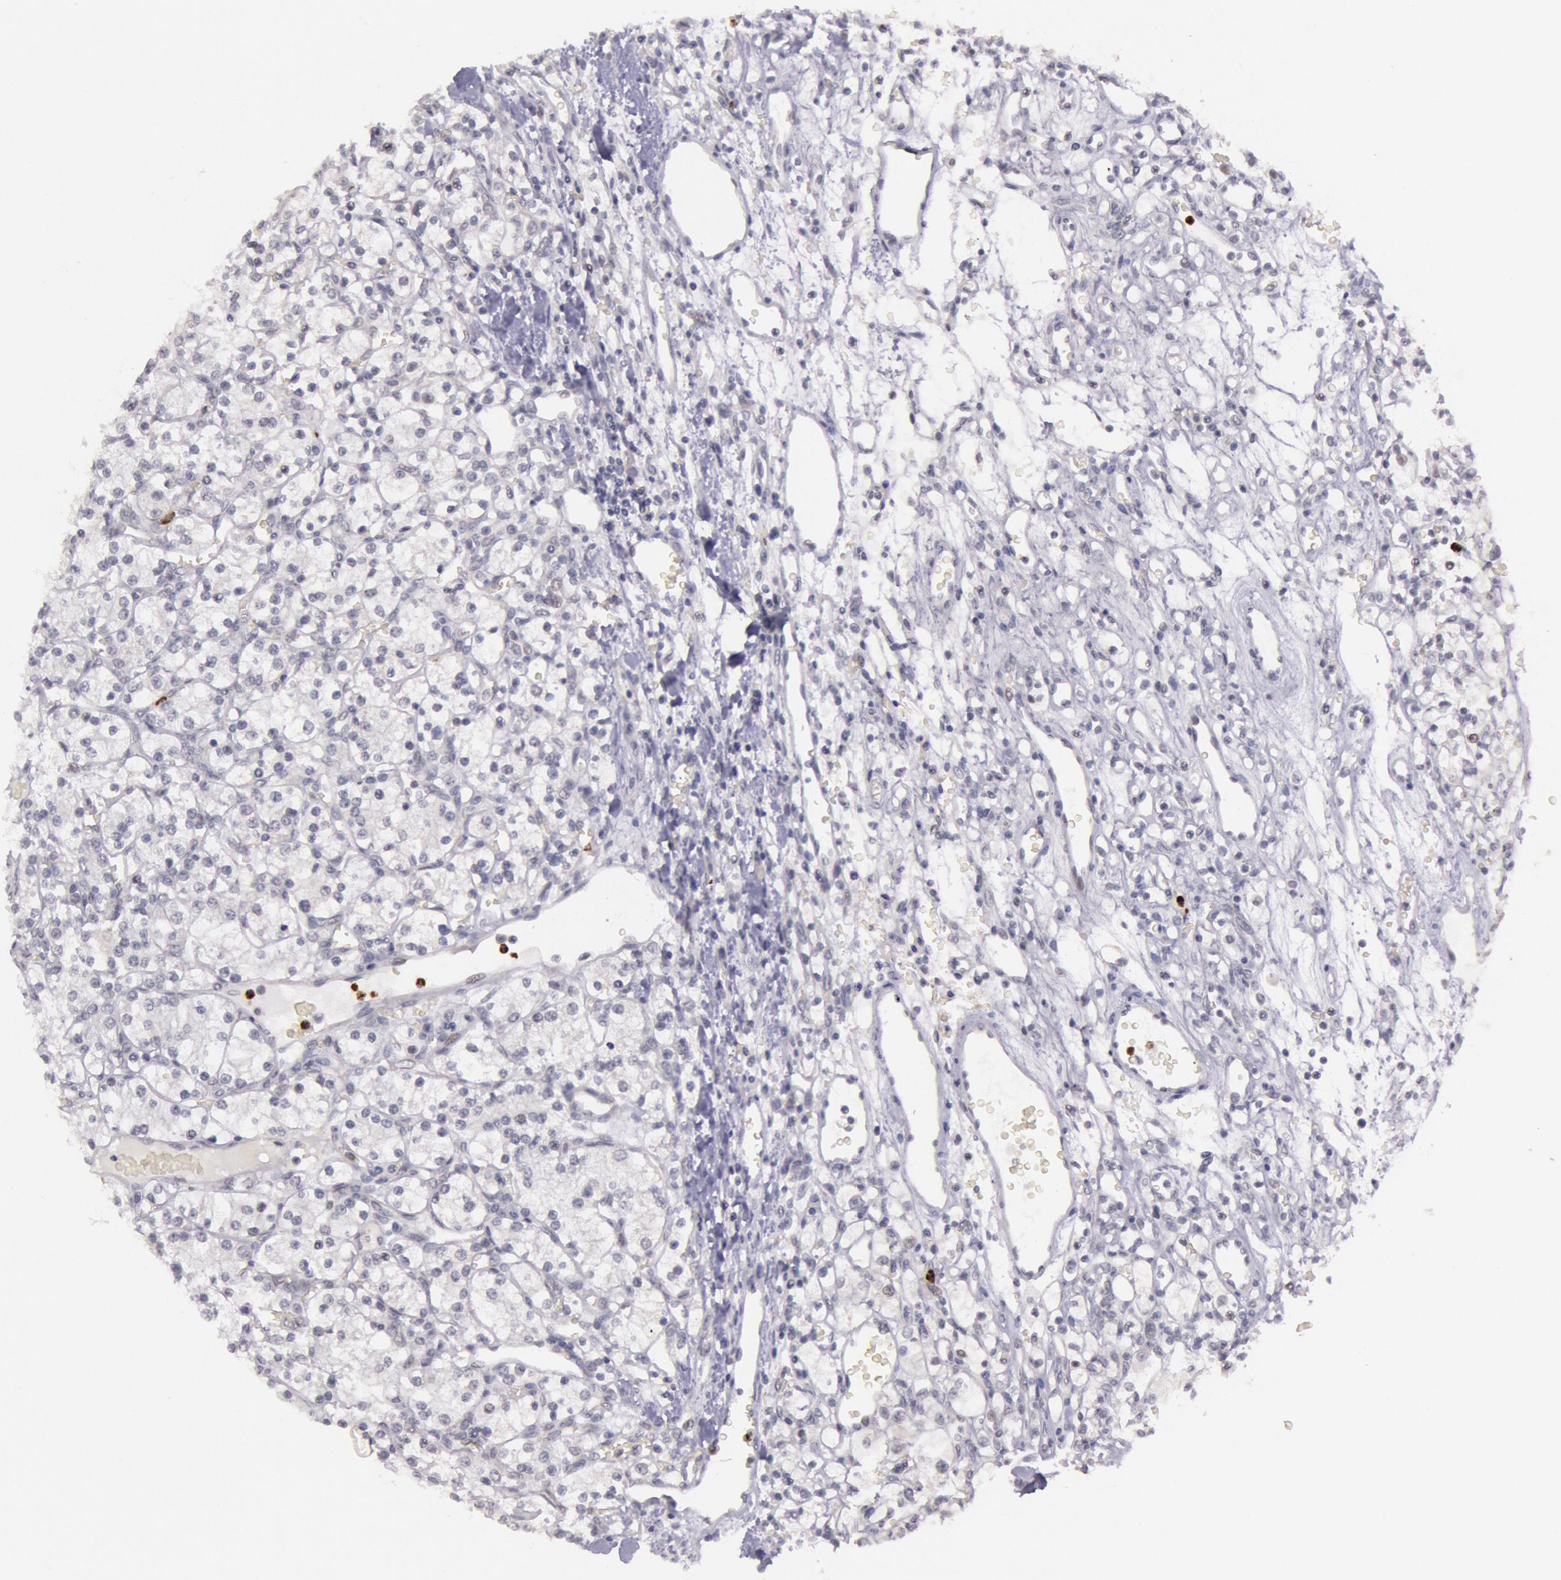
{"staining": {"intensity": "negative", "quantity": "none", "location": "none"}, "tissue": "renal cancer", "cell_type": "Tumor cells", "image_type": "cancer", "snomed": [{"axis": "morphology", "description": "Adenocarcinoma, NOS"}, {"axis": "topography", "description": "Kidney"}], "caption": "Human renal cancer (adenocarcinoma) stained for a protein using IHC displays no positivity in tumor cells.", "gene": "KDM6A", "patient": {"sex": "female", "age": 62}}